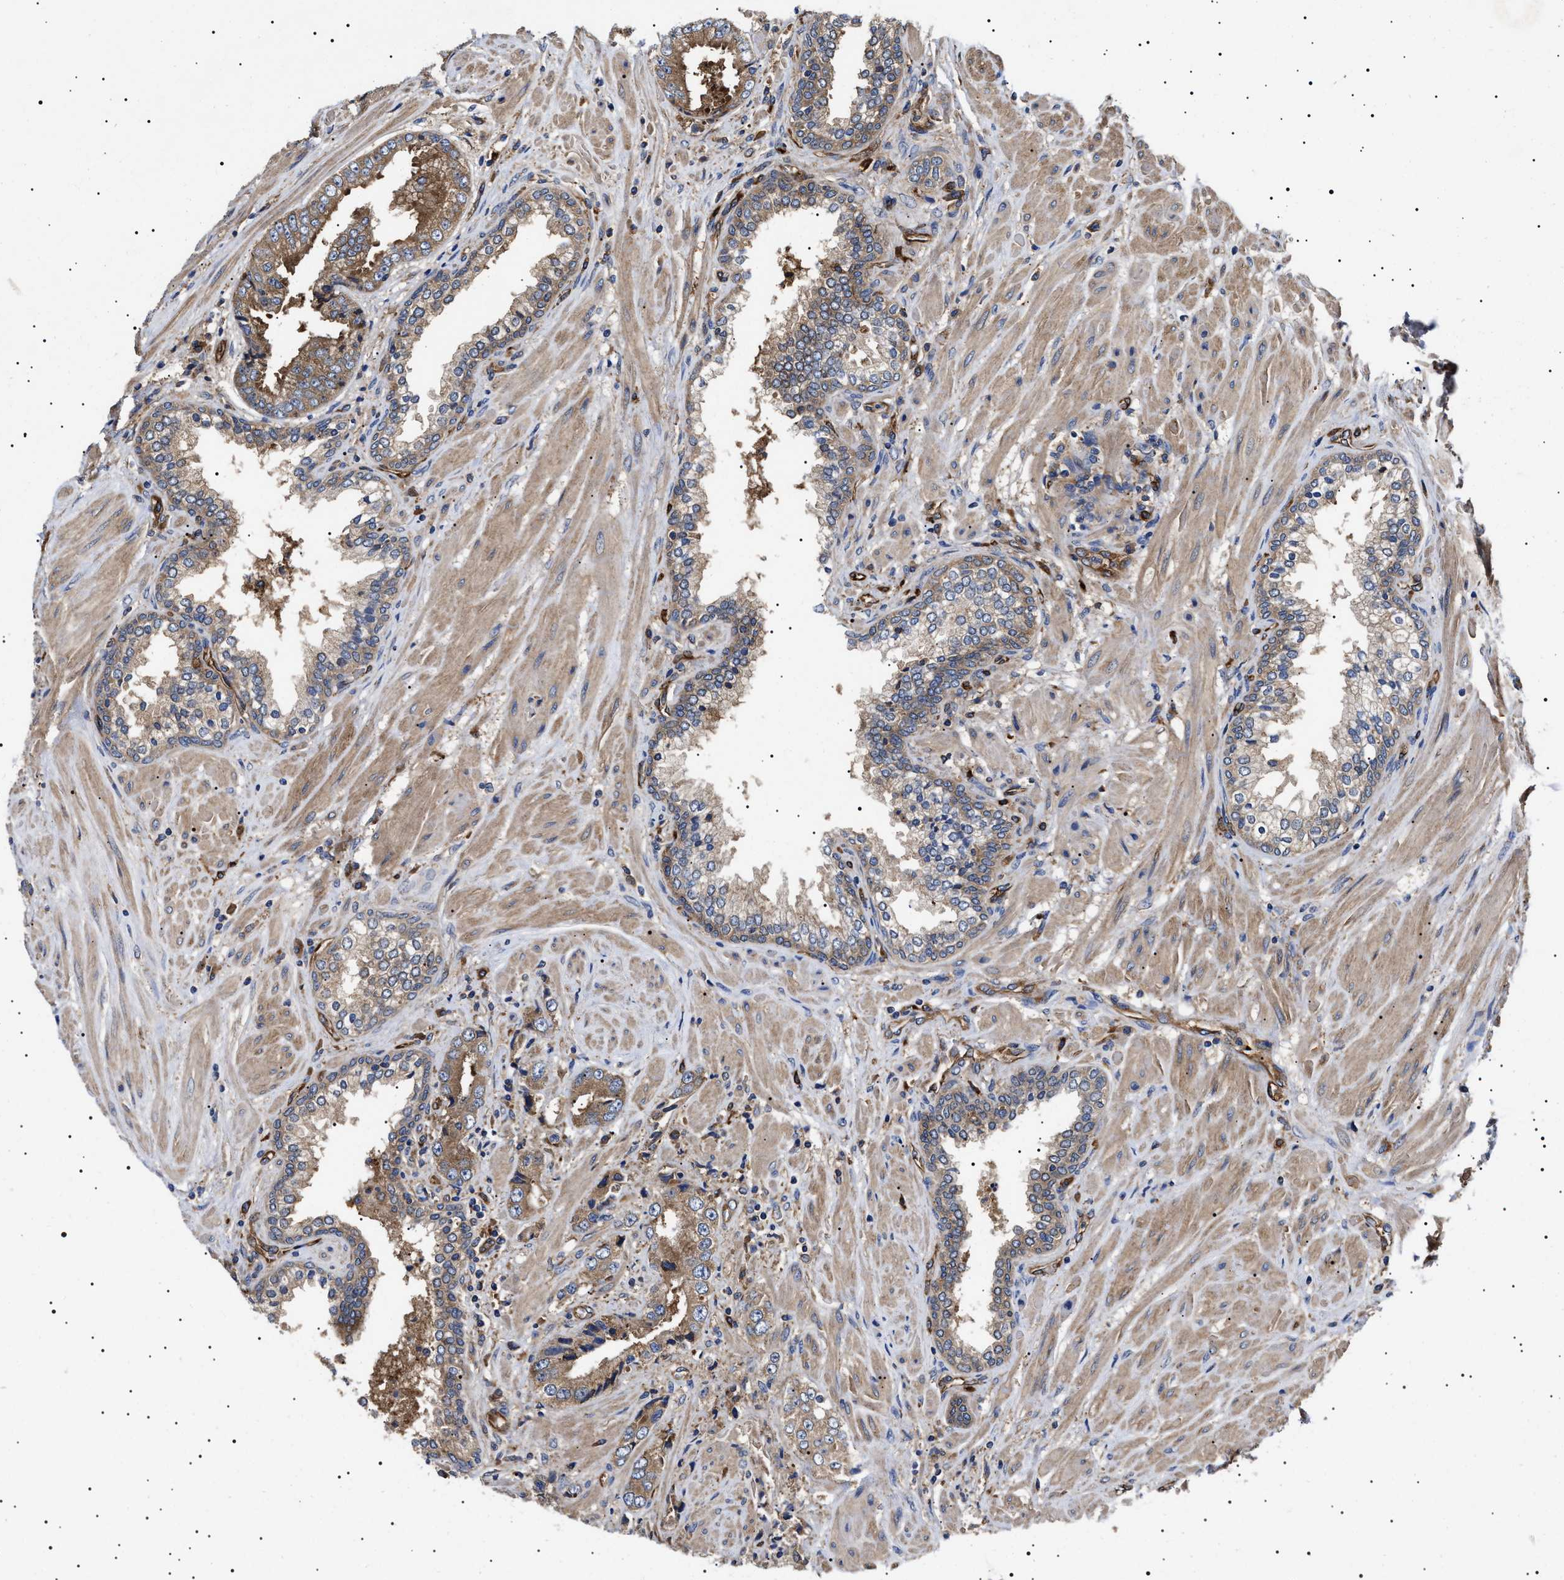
{"staining": {"intensity": "moderate", "quantity": ">75%", "location": "cytoplasmic/membranous"}, "tissue": "prostate cancer", "cell_type": "Tumor cells", "image_type": "cancer", "snomed": [{"axis": "morphology", "description": "Adenocarcinoma, High grade"}, {"axis": "topography", "description": "Prostate"}], "caption": "IHC (DAB (3,3'-diaminobenzidine)) staining of human prostate adenocarcinoma (high-grade) demonstrates moderate cytoplasmic/membranous protein expression in about >75% of tumor cells.", "gene": "TPP2", "patient": {"sex": "male", "age": 61}}